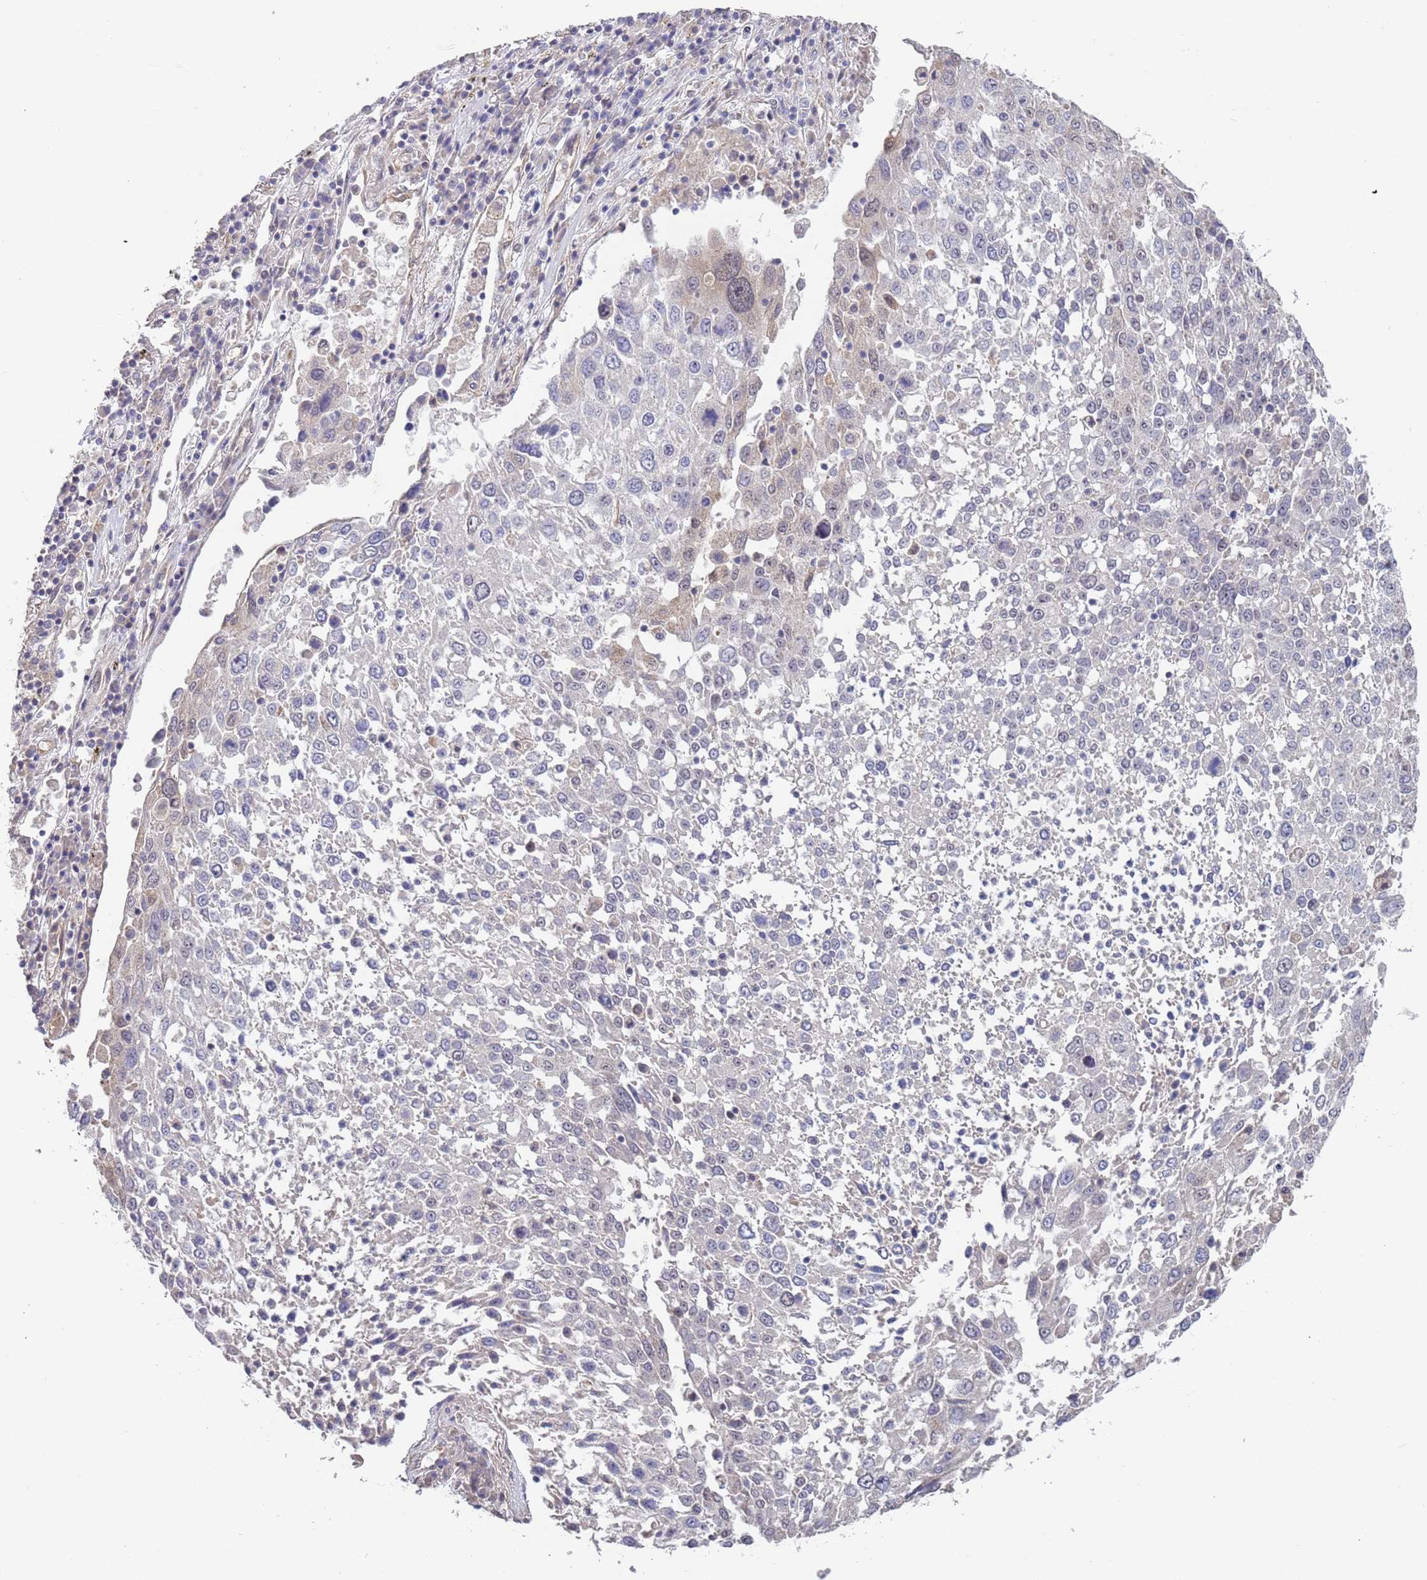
{"staining": {"intensity": "negative", "quantity": "none", "location": "none"}, "tissue": "lung cancer", "cell_type": "Tumor cells", "image_type": "cancer", "snomed": [{"axis": "morphology", "description": "Squamous cell carcinoma, NOS"}, {"axis": "topography", "description": "Lung"}], "caption": "This image is of lung cancer (squamous cell carcinoma) stained with immunohistochemistry to label a protein in brown with the nuclei are counter-stained blue. There is no staining in tumor cells.", "gene": "TMEM64", "patient": {"sex": "male", "age": 65}}